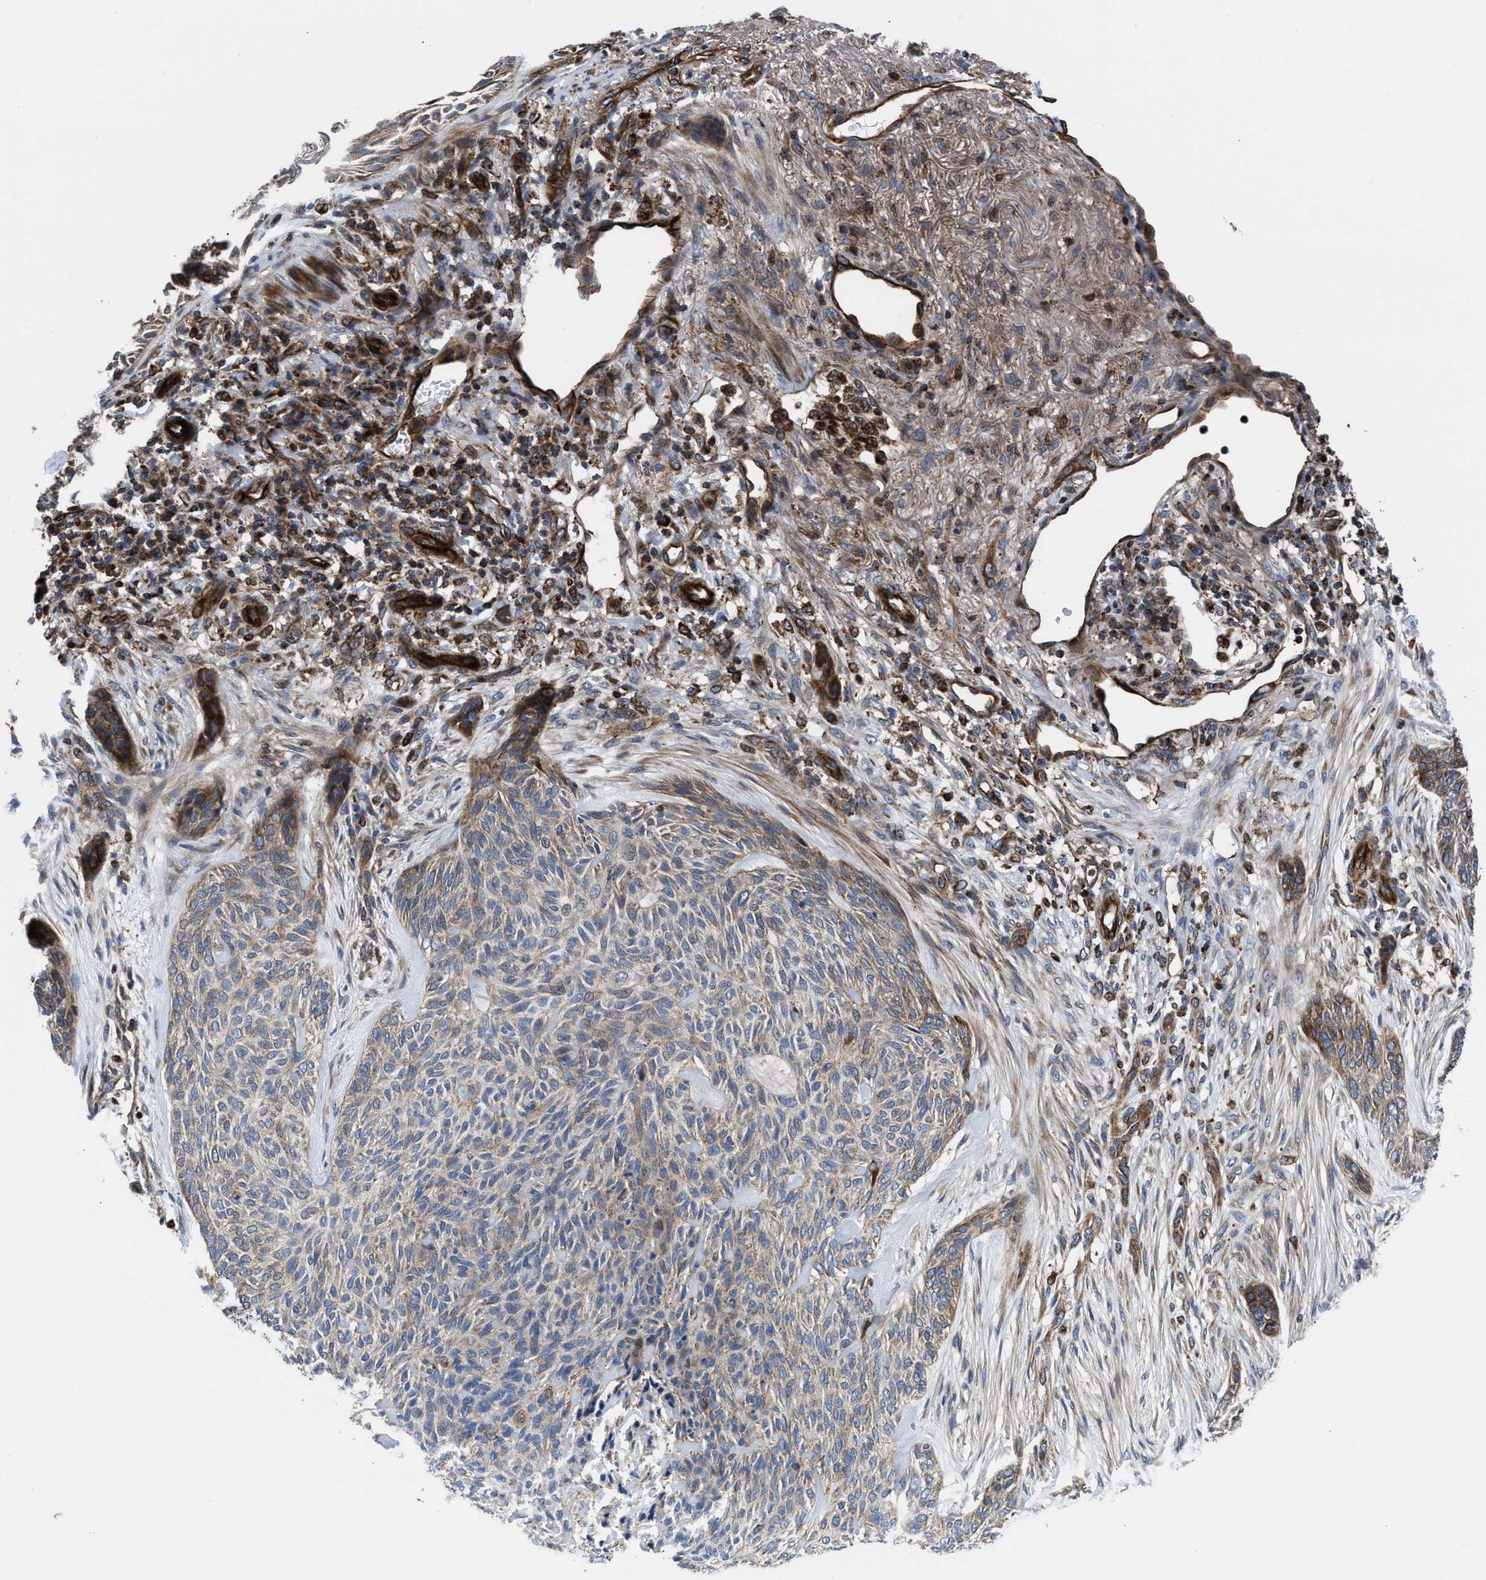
{"staining": {"intensity": "weak", "quantity": ">75%", "location": "cytoplasmic/membranous"}, "tissue": "skin cancer", "cell_type": "Tumor cells", "image_type": "cancer", "snomed": [{"axis": "morphology", "description": "Basal cell carcinoma"}, {"axis": "topography", "description": "Skin"}], "caption": "Brown immunohistochemical staining in human skin basal cell carcinoma shows weak cytoplasmic/membranous positivity in about >75% of tumor cells.", "gene": "PRR15L", "patient": {"sex": "male", "age": 55}}